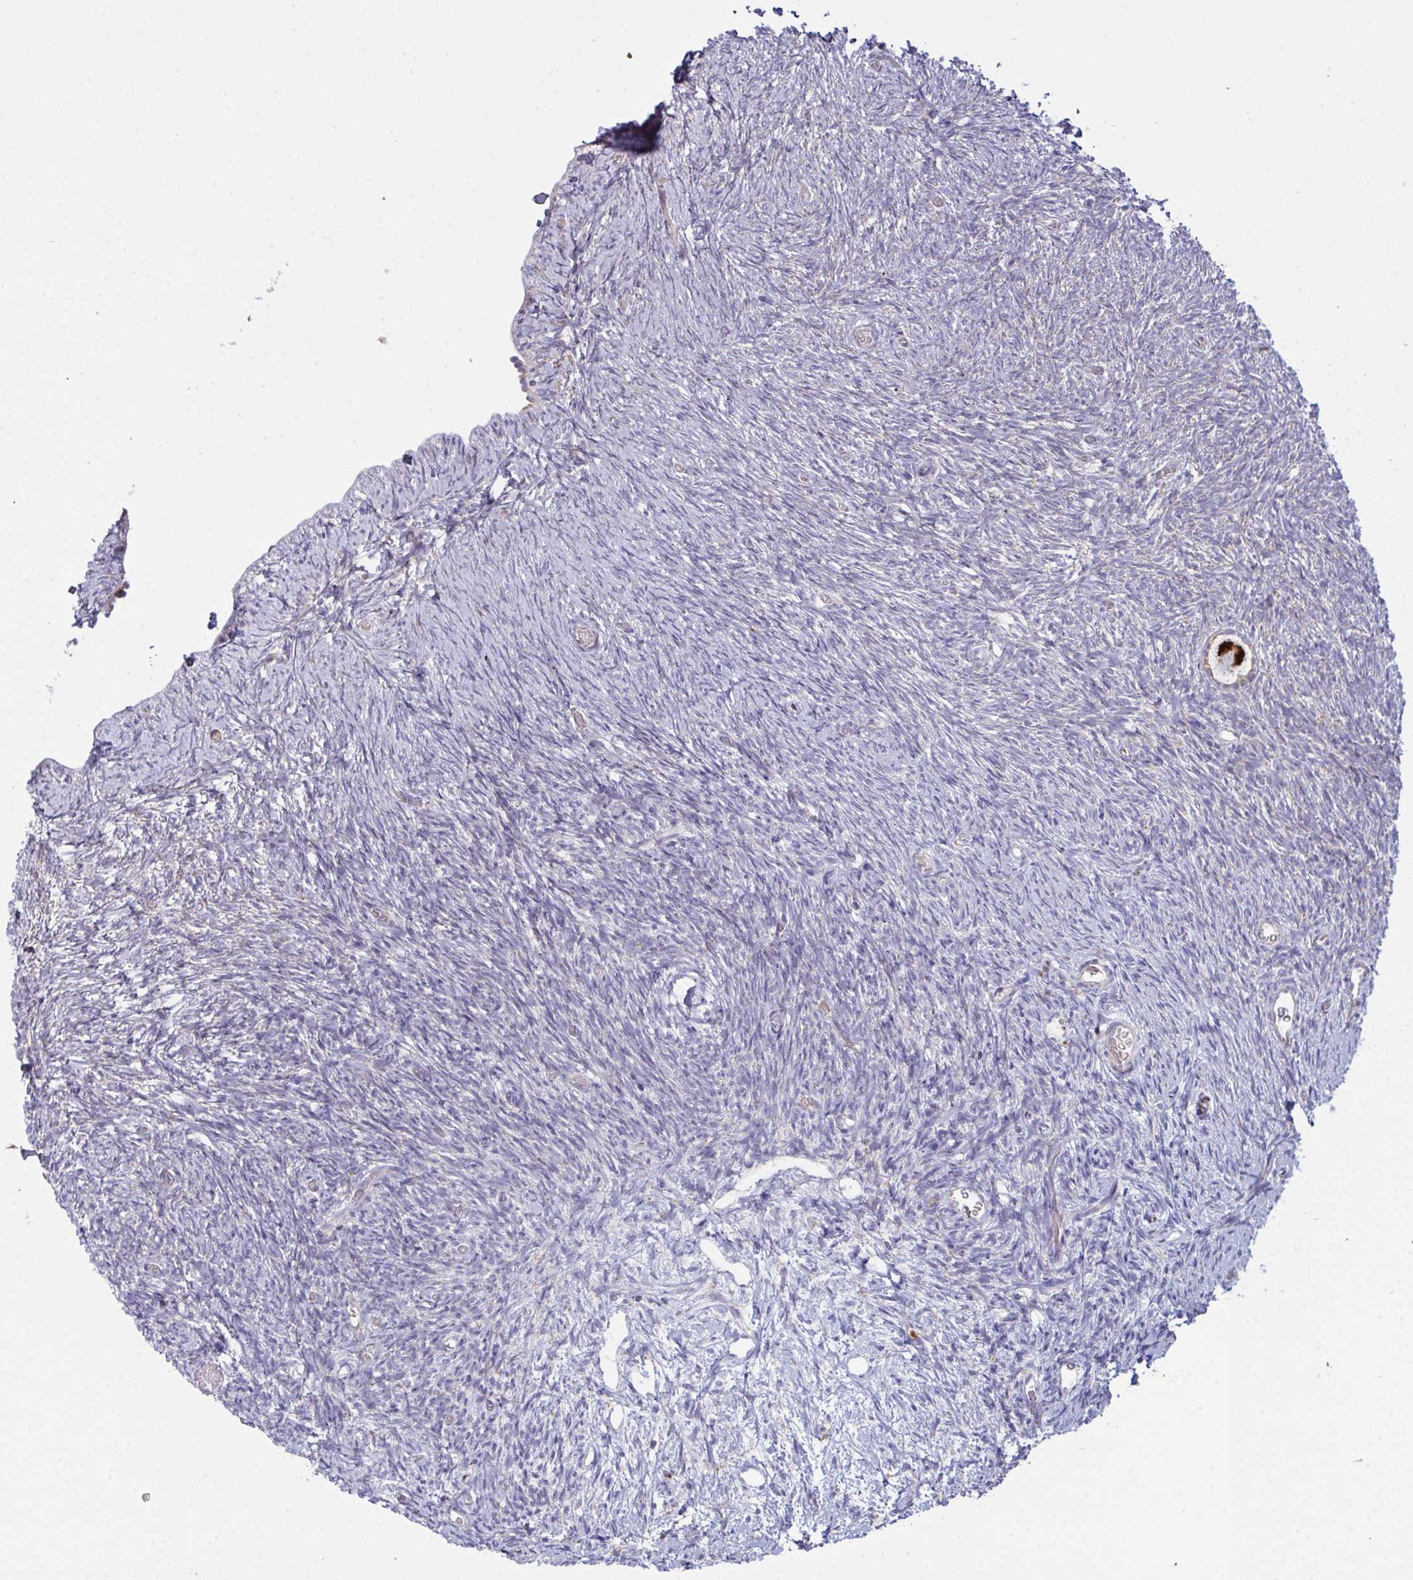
{"staining": {"intensity": "strong", "quantity": ">75%", "location": "cytoplasmic/membranous"}, "tissue": "ovary", "cell_type": "Follicle cells", "image_type": "normal", "snomed": [{"axis": "morphology", "description": "Normal tissue, NOS"}, {"axis": "topography", "description": "Ovary"}], "caption": "Follicle cells reveal high levels of strong cytoplasmic/membranous staining in approximately >75% of cells in normal ovary.", "gene": "MICOS10", "patient": {"sex": "female", "age": 39}}